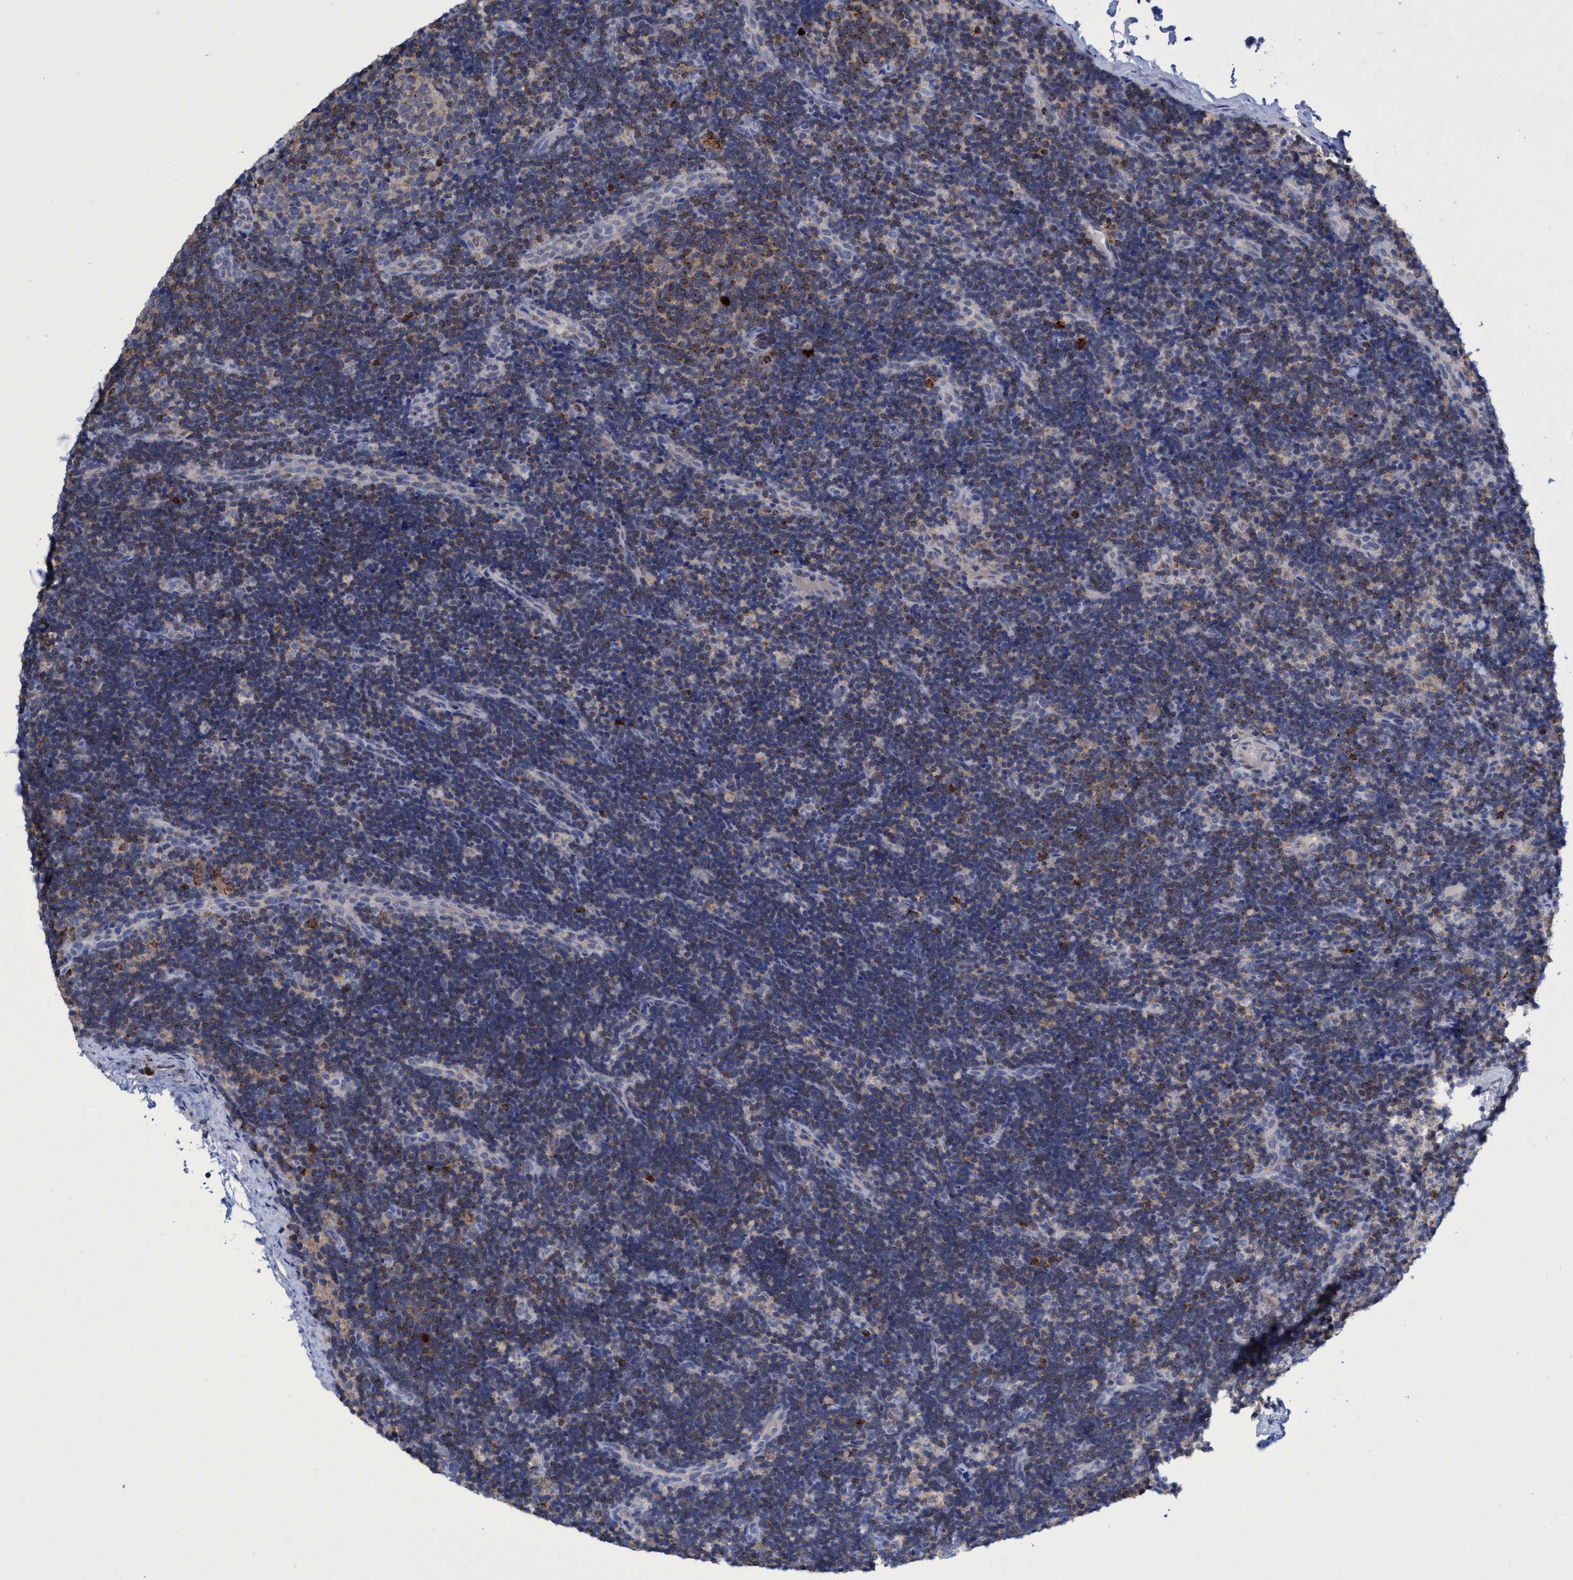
{"staining": {"intensity": "strong", "quantity": "<25%", "location": "cytoplasmic/membranous"}, "tissue": "lymph node", "cell_type": "Germinal center cells", "image_type": "normal", "snomed": [{"axis": "morphology", "description": "Normal tissue, NOS"}, {"axis": "topography", "description": "Lymph node"}], "caption": "Immunohistochemical staining of normal human lymph node demonstrates medium levels of strong cytoplasmic/membranous expression in approximately <25% of germinal center cells.", "gene": "CRYZ", "patient": {"sex": "female", "age": 14}}